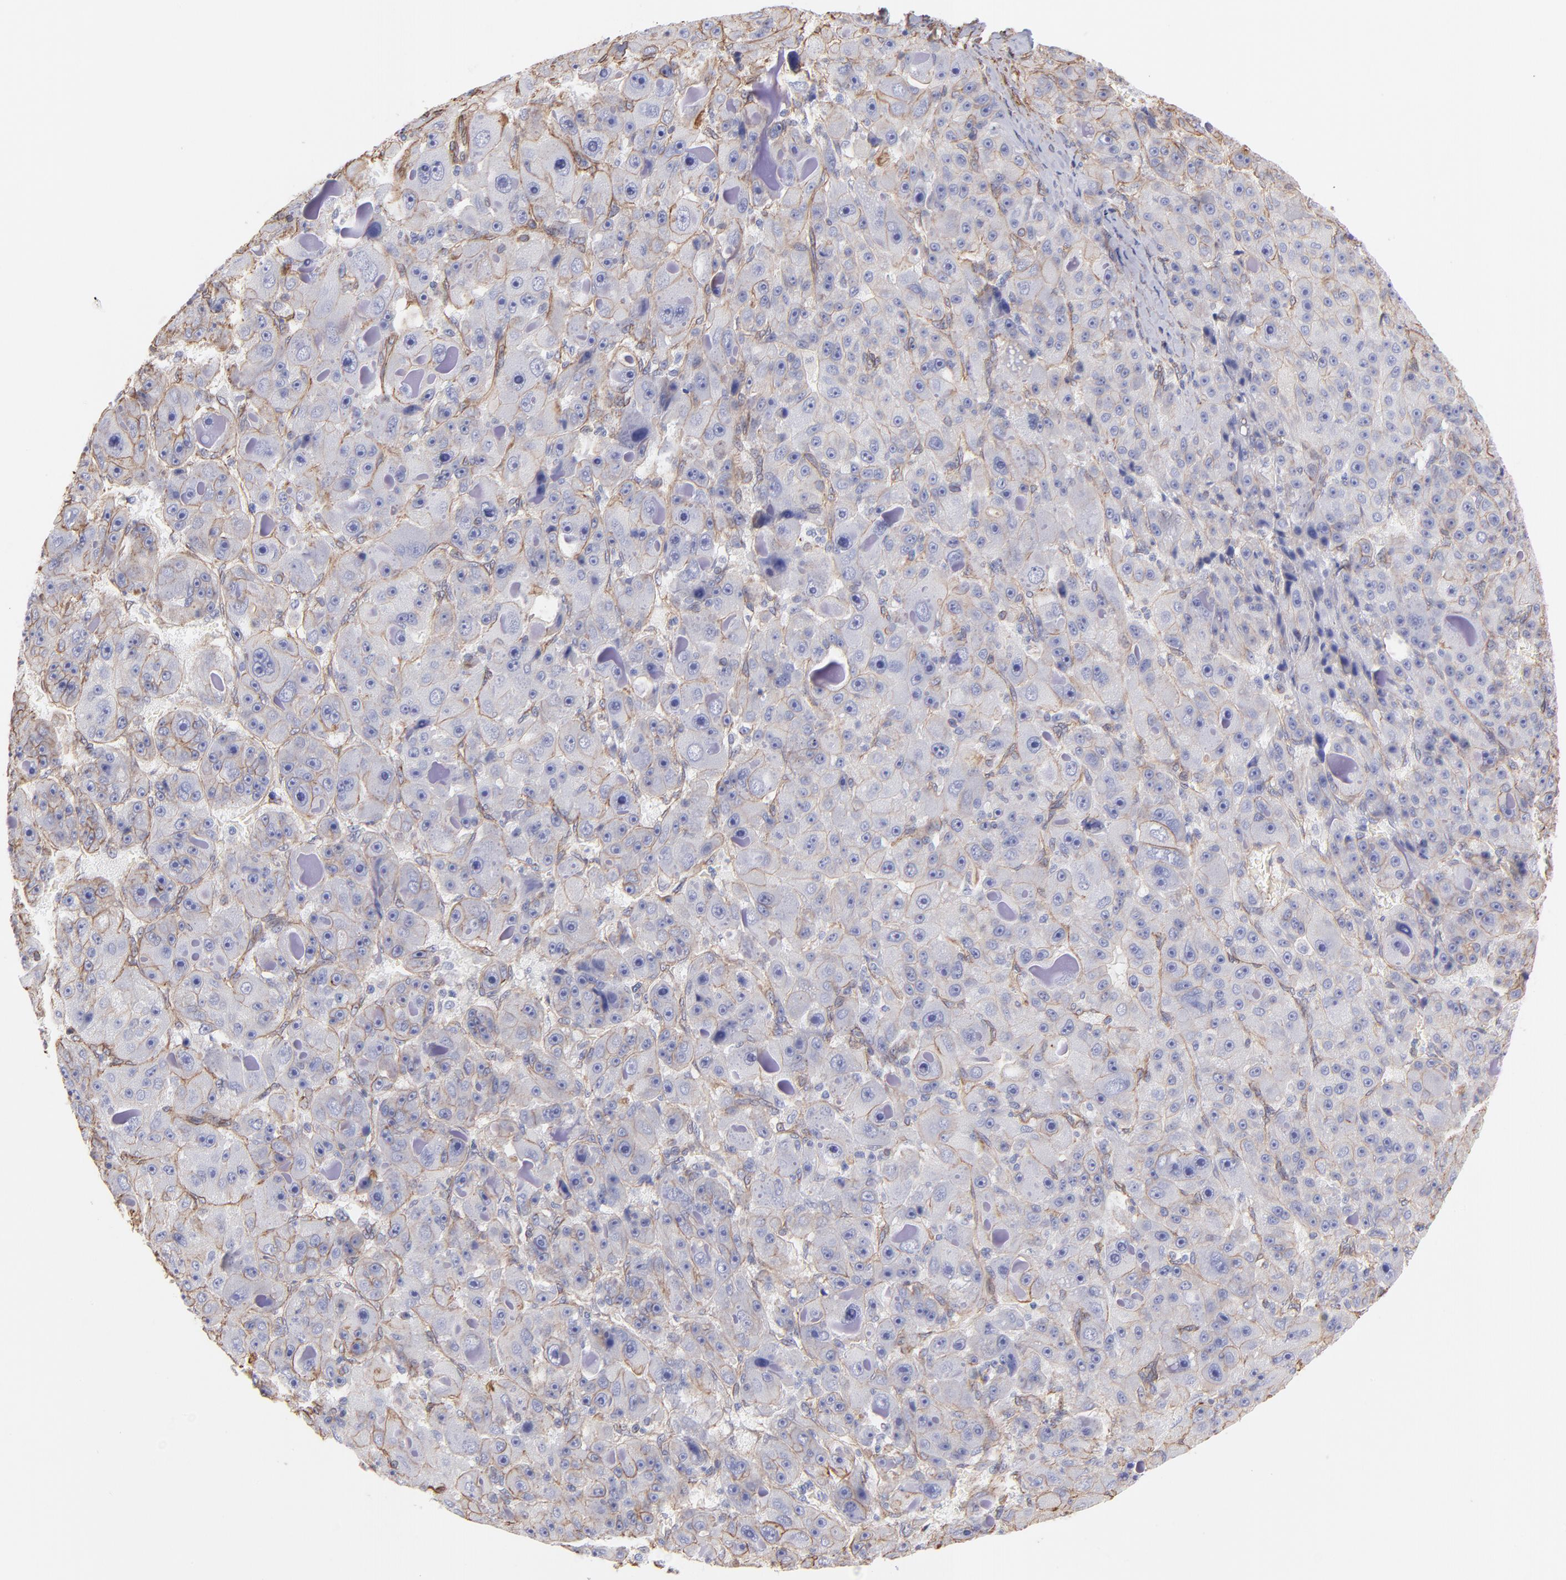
{"staining": {"intensity": "moderate", "quantity": "25%-75%", "location": "cytoplasmic/membranous"}, "tissue": "liver cancer", "cell_type": "Tumor cells", "image_type": "cancer", "snomed": [{"axis": "morphology", "description": "Carcinoma, Hepatocellular, NOS"}, {"axis": "topography", "description": "Liver"}], "caption": "This image displays IHC staining of liver cancer (hepatocellular carcinoma), with medium moderate cytoplasmic/membranous staining in approximately 25%-75% of tumor cells.", "gene": "PLEC", "patient": {"sex": "male", "age": 76}}